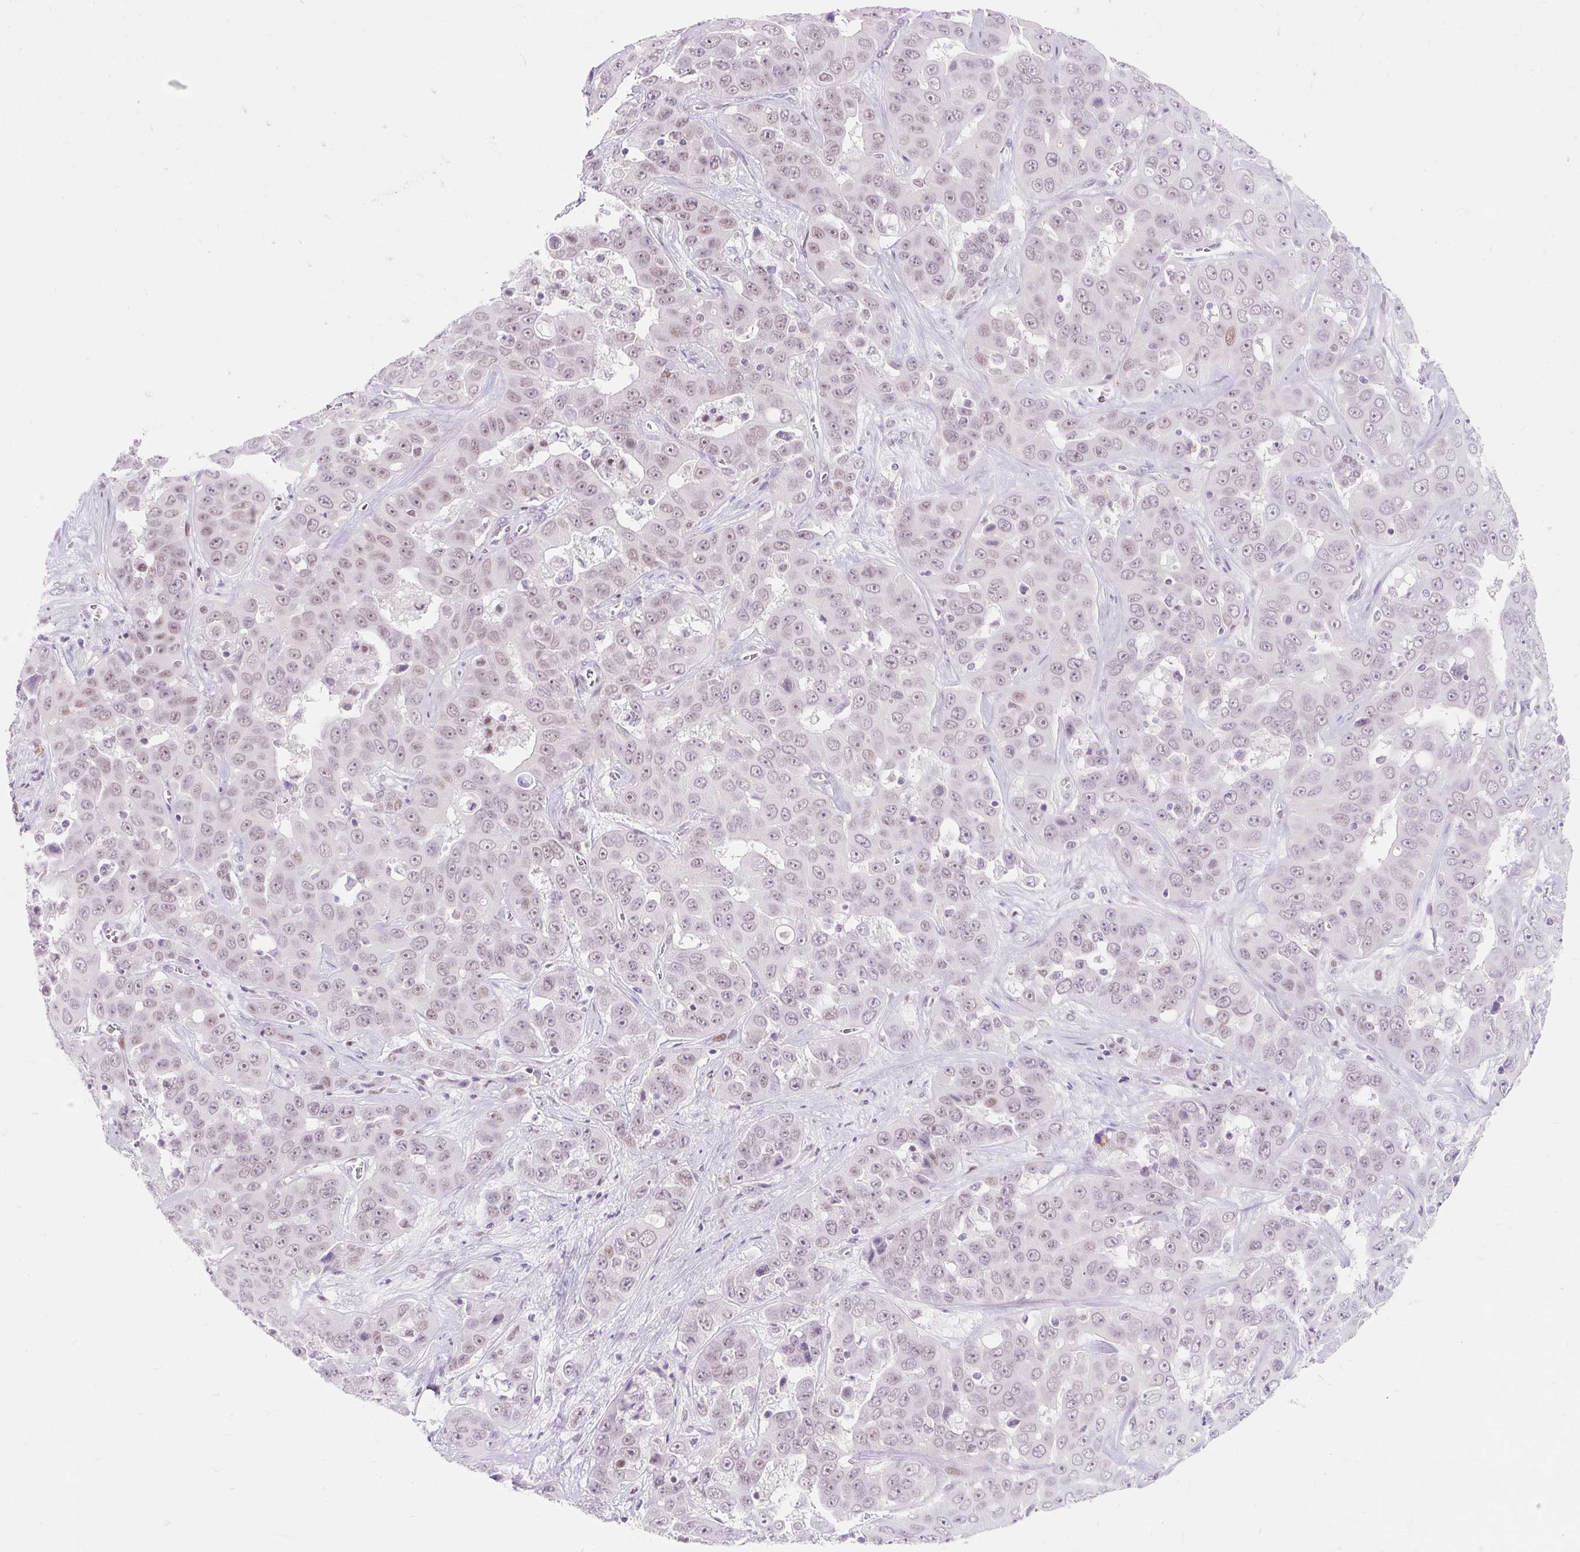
{"staining": {"intensity": "weak", "quantity": "<25%", "location": "nuclear"}, "tissue": "liver cancer", "cell_type": "Tumor cells", "image_type": "cancer", "snomed": [{"axis": "morphology", "description": "Cholangiocarcinoma"}, {"axis": "topography", "description": "Liver"}], "caption": "Immunohistochemistry micrograph of human liver cancer (cholangiocarcinoma) stained for a protein (brown), which exhibits no positivity in tumor cells.", "gene": "H2BW1", "patient": {"sex": "female", "age": 52}}